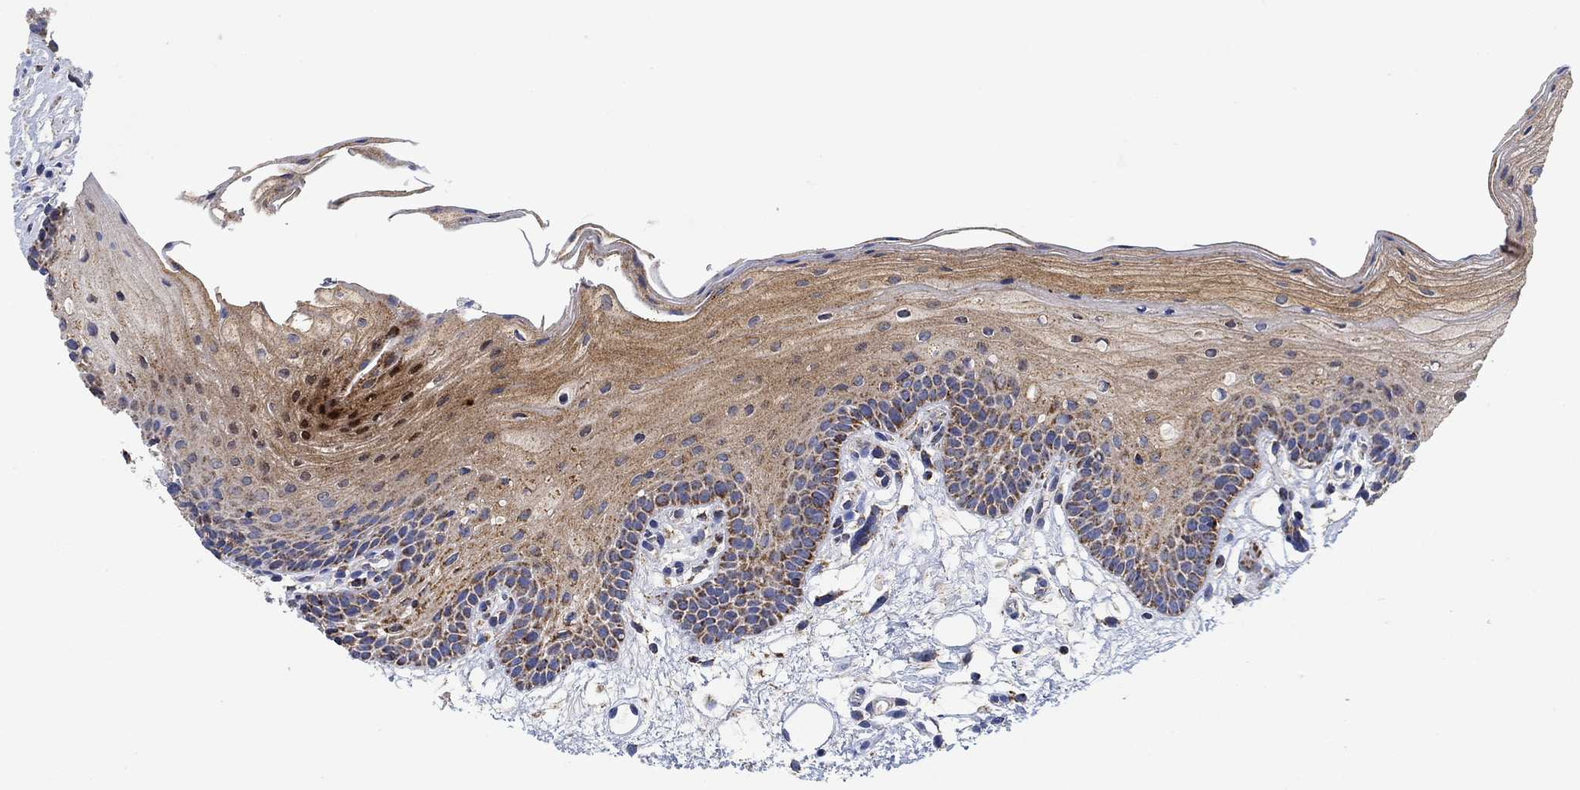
{"staining": {"intensity": "weak", "quantity": "25%-75%", "location": "cytoplasmic/membranous"}, "tissue": "oral mucosa", "cell_type": "Squamous epithelial cells", "image_type": "normal", "snomed": [{"axis": "morphology", "description": "Normal tissue, NOS"}, {"axis": "topography", "description": "Oral tissue"}, {"axis": "topography", "description": "Tounge, NOS"}], "caption": "High-power microscopy captured an immunohistochemistry image of normal oral mucosa, revealing weak cytoplasmic/membranous positivity in about 25%-75% of squamous epithelial cells. (DAB IHC with brightfield microscopy, high magnification).", "gene": "NDUFS3", "patient": {"sex": "female", "age": 83}}